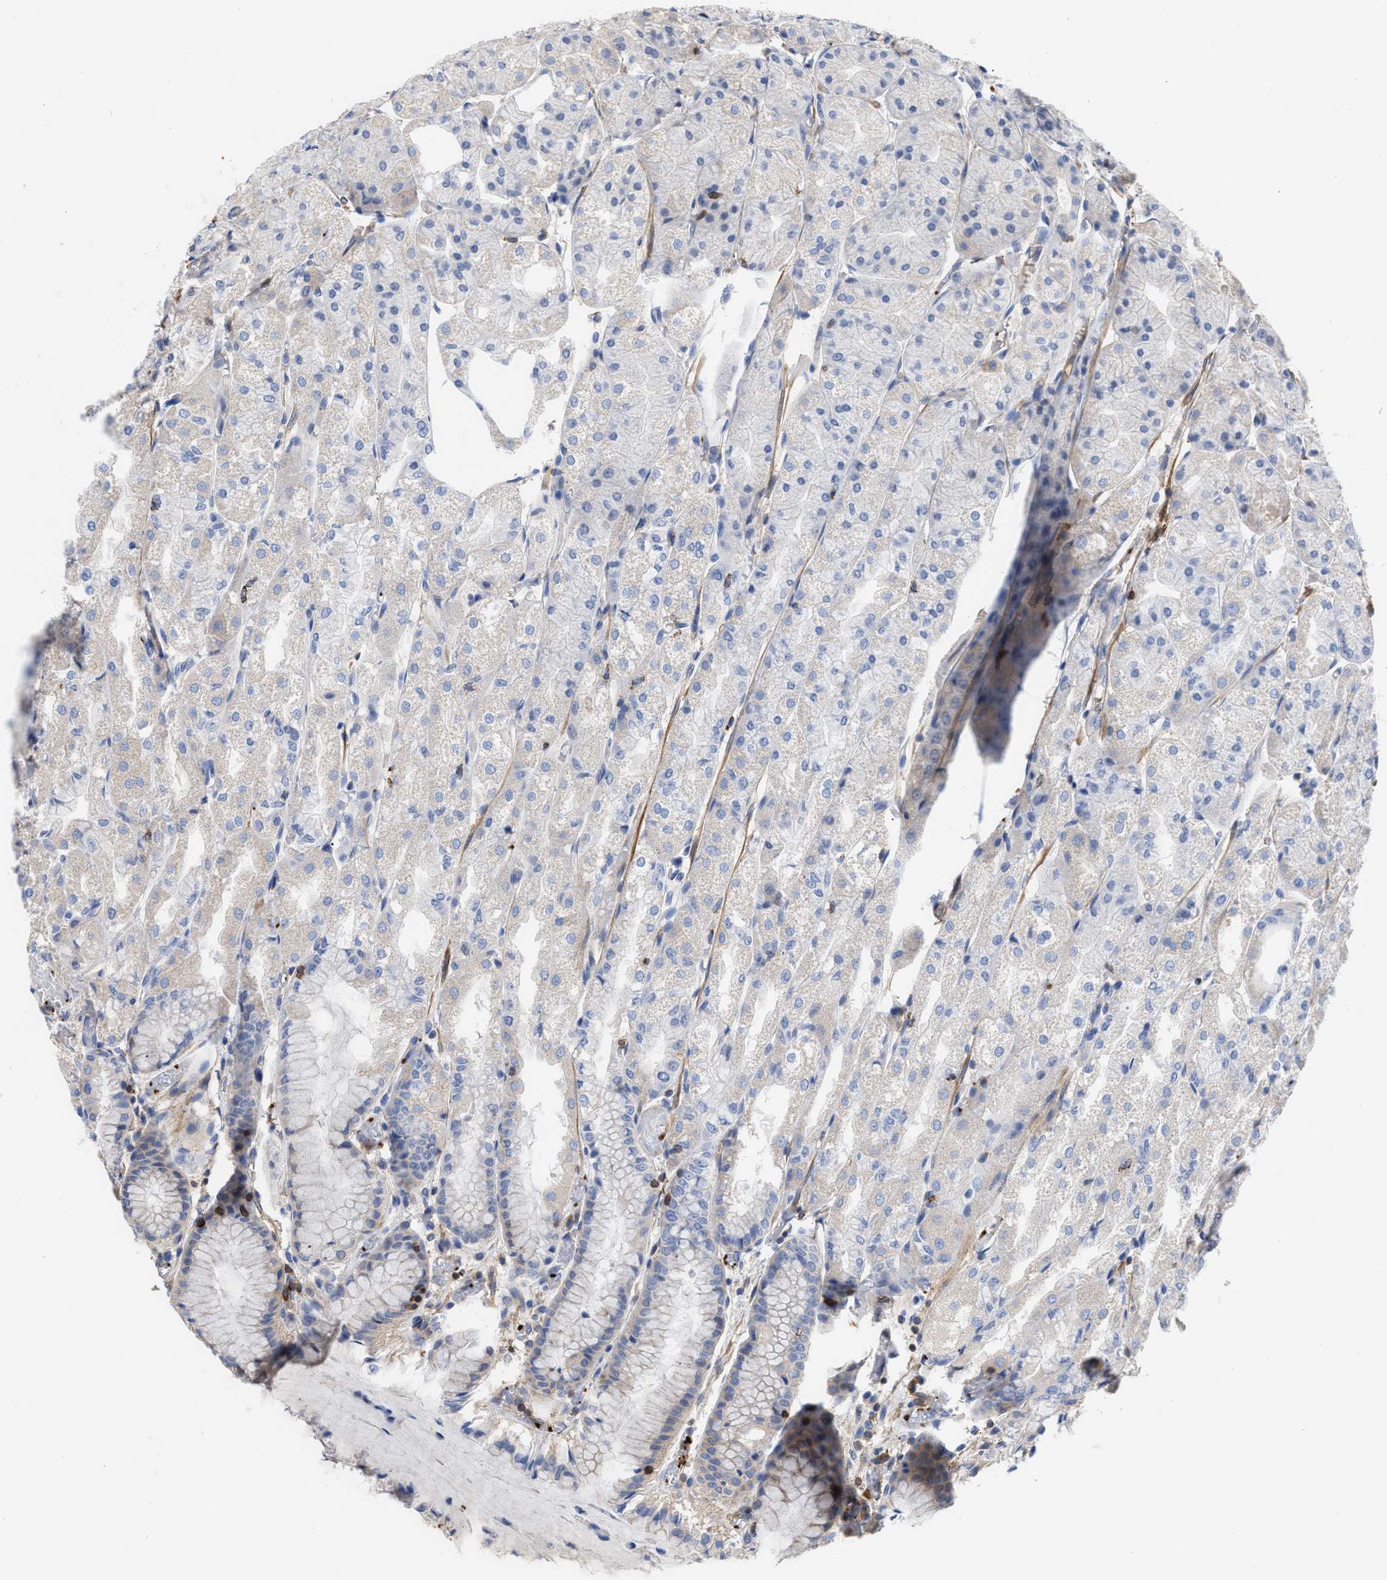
{"staining": {"intensity": "negative", "quantity": "none", "location": "none"}, "tissue": "stomach", "cell_type": "Glandular cells", "image_type": "normal", "snomed": [{"axis": "morphology", "description": "Normal tissue, NOS"}, {"axis": "topography", "description": "Stomach, upper"}], "caption": "This is a photomicrograph of IHC staining of benign stomach, which shows no positivity in glandular cells.", "gene": "HS3ST5", "patient": {"sex": "male", "age": 72}}